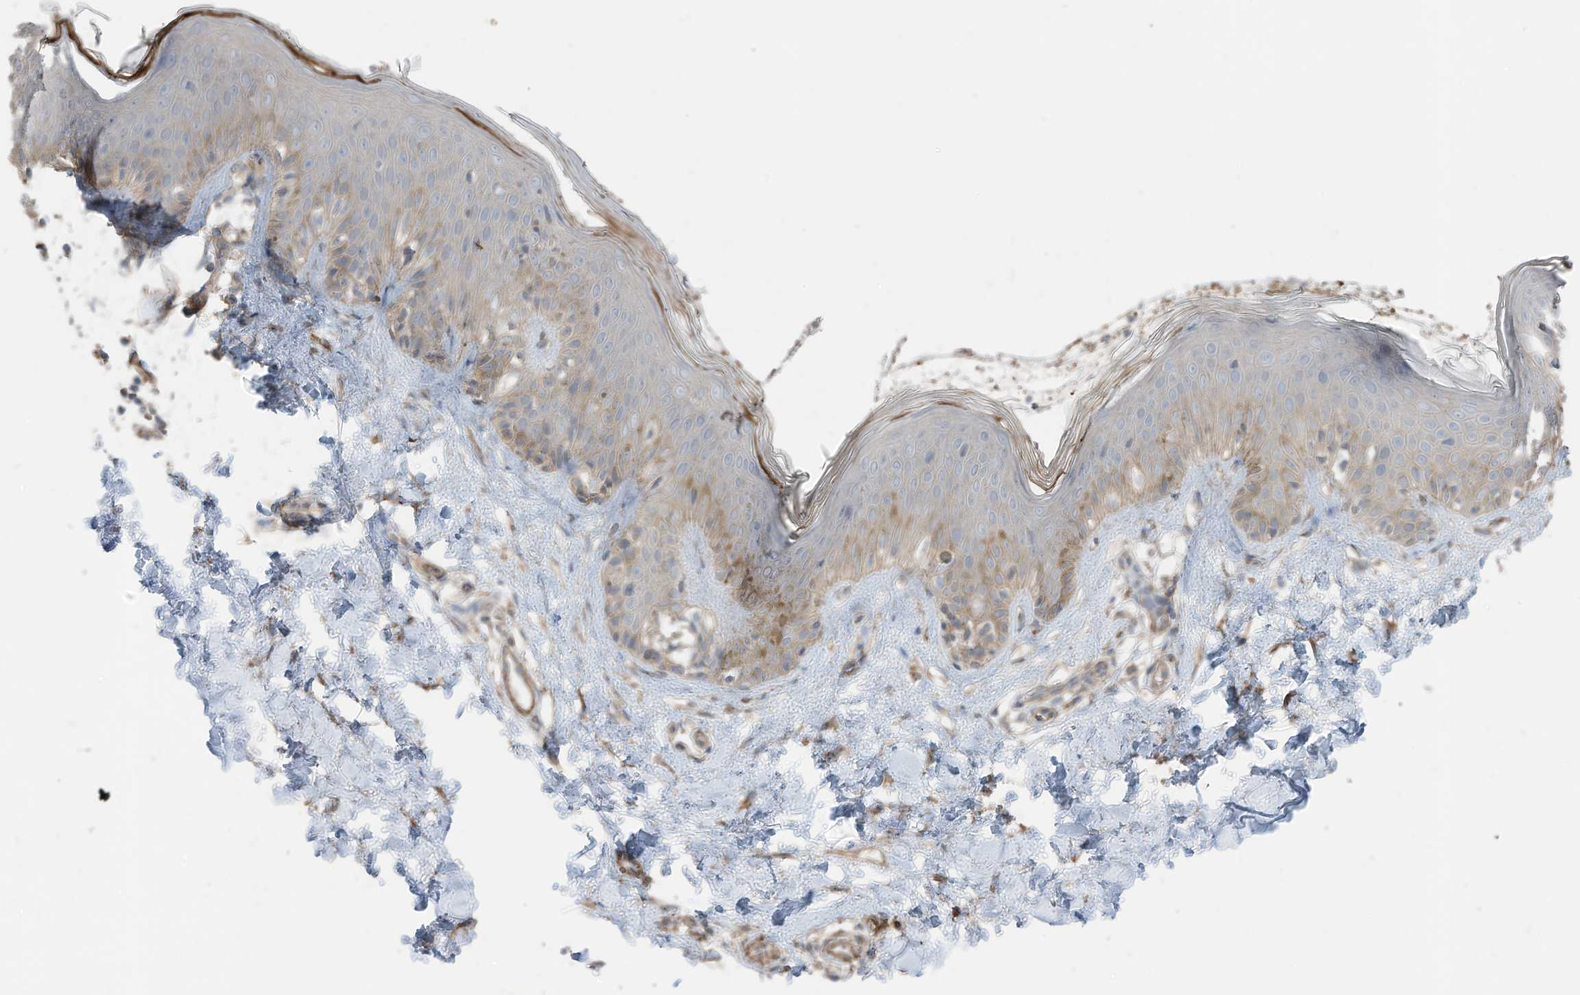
{"staining": {"intensity": "weak", "quantity": ">75%", "location": "cytoplasmic/membranous"}, "tissue": "skin", "cell_type": "Fibroblasts", "image_type": "normal", "snomed": [{"axis": "morphology", "description": "Normal tissue, NOS"}, {"axis": "topography", "description": "Skin"}], "caption": "Skin stained for a protein shows weak cytoplasmic/membranous positivity in fibroblasts. Nuclei are stained in blue.", "gene": "SLC17A7", "patient": {"sex": "male", "age": 37}}